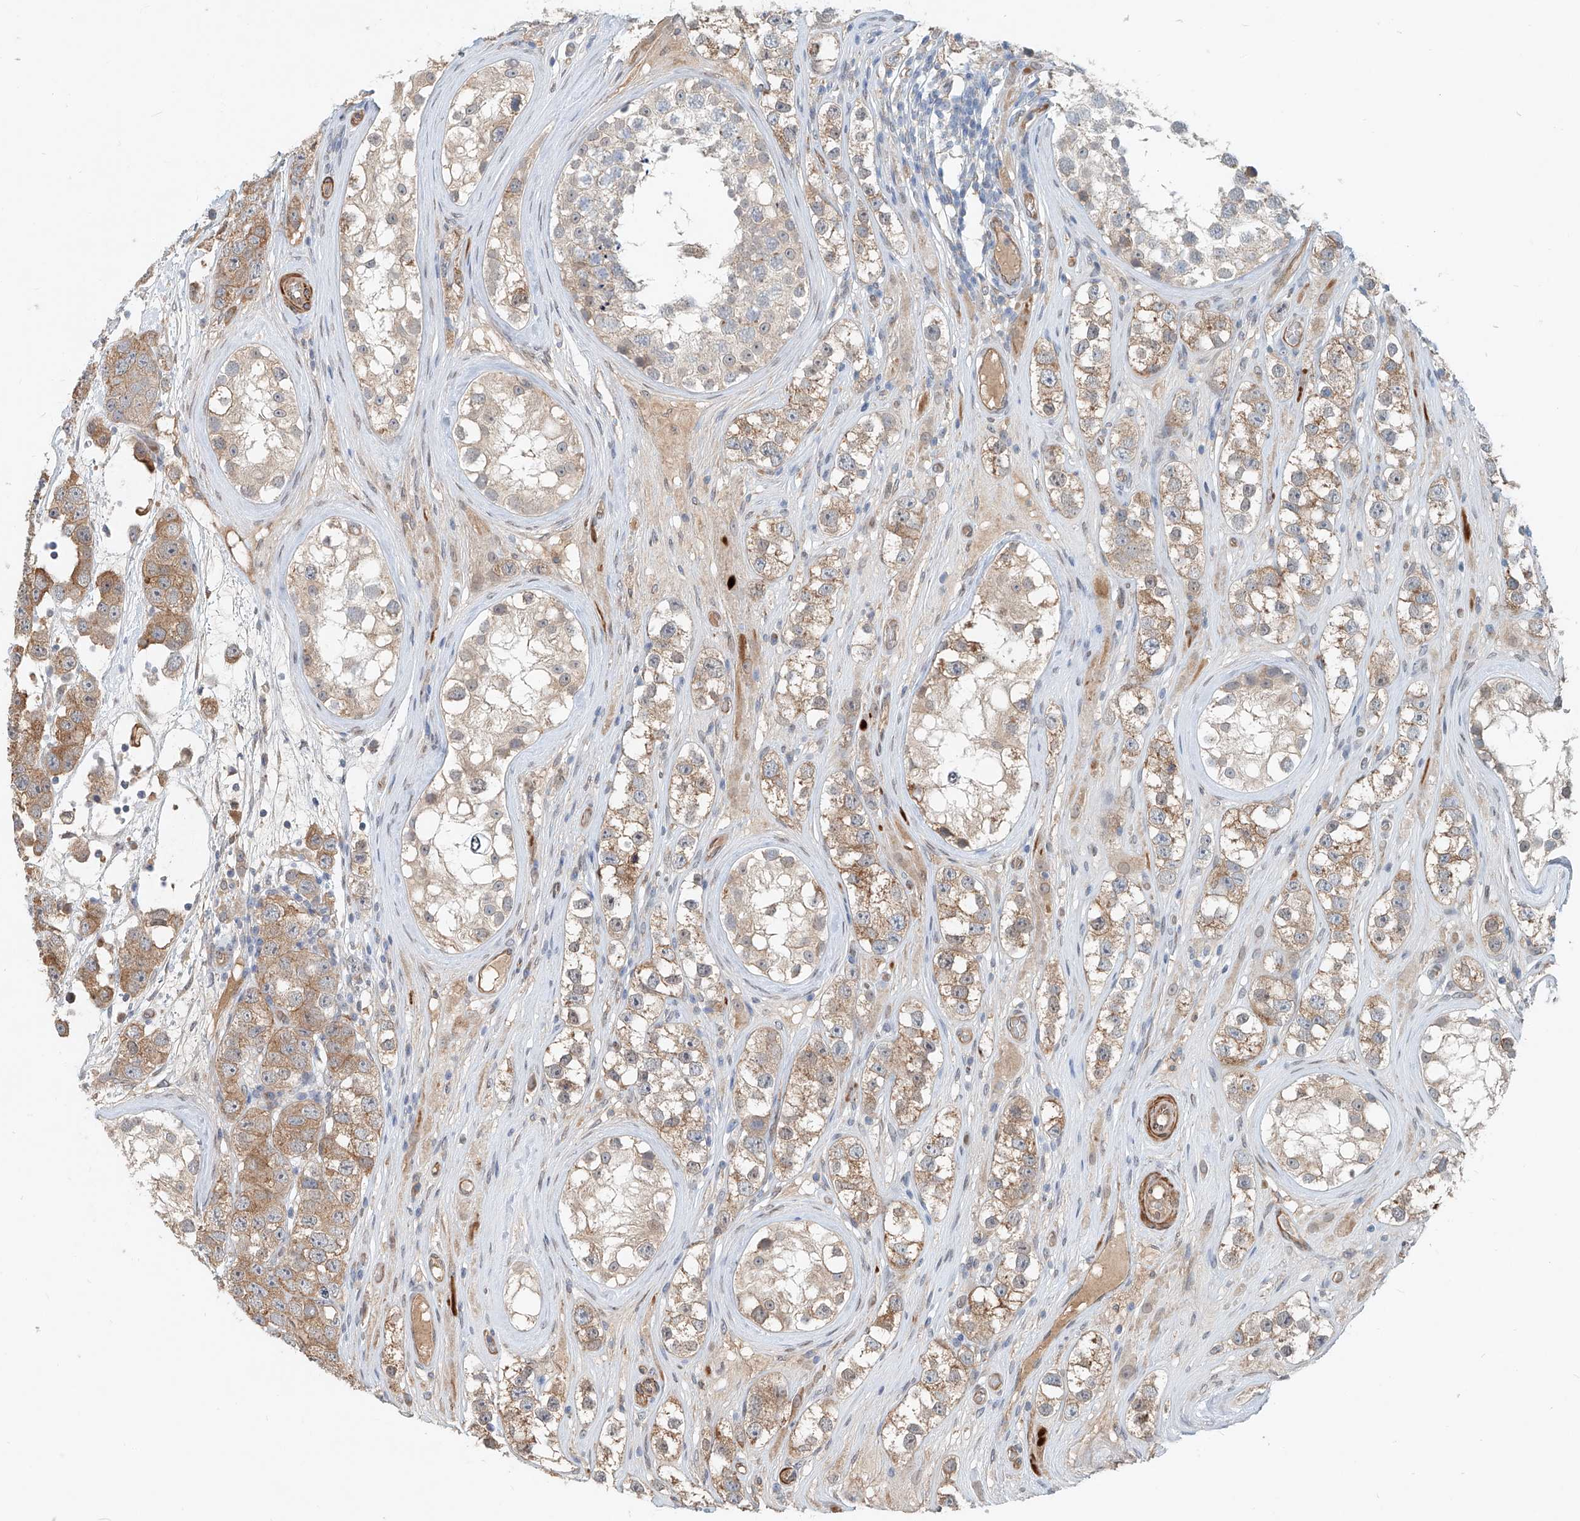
{"staining": {"intensity": "moderate", "quantity": ">75%", "location": "cytoplasmic/membranous"}, "tissue": "testis cancer", "cell_type": "Tumor cells", "image_type": "cancer", "snomed": [{"axis": "morphology", "description": "Seminoma, NOS"}, {"axis": "topography", "description": "Testis"}], "caption": "Protein expression analysis of testis cancer demonstrates moderate cytoplasmic/membranous positivity in approximately >75% of tumor cells.", "gene": "SASH1", "patient": {"sex": "male", "age": 28}}